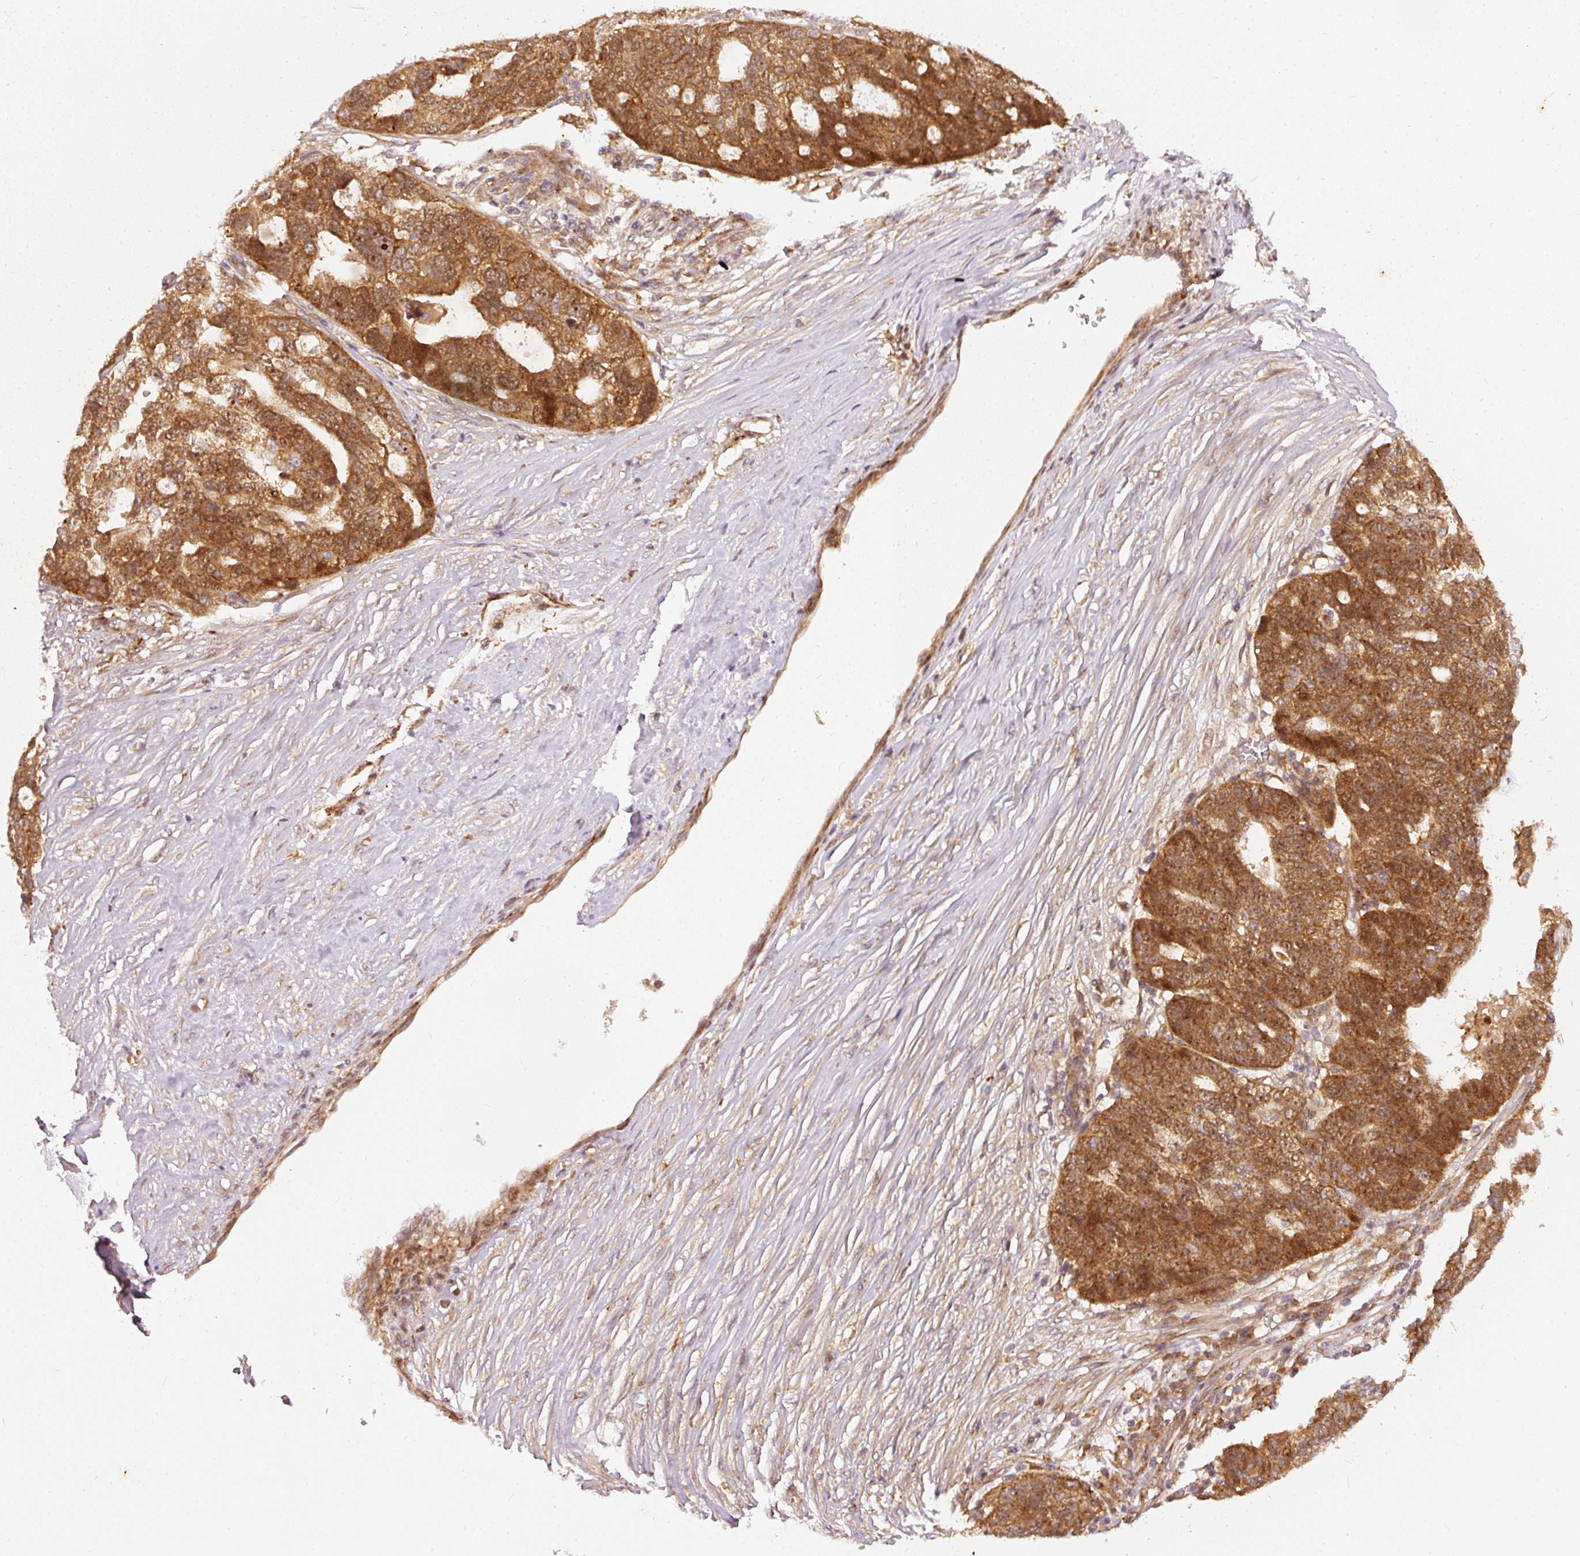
{"staining": {"intensity": "moderate", "quantity": ">75%", "location": "cytoplasmic/membranous"}, "tissue": "ovarian cancer", "cell_type": "Tumor cells", "image_type": "cancer", "snomed": [{"axis": "morphology", "description": "Cystadenocarcinoma, serous, NOS"}, {"axis": "topography", "description": "Ovary"}], "caption": "There is medium levels of moderate cytoplasmic/membranous staining in tumor cells of ovarian cancer (serous cystadenocarcinoma), as demonstrated by immunohistochemical staining (brown color).", "gene": "ZNF580", "patient": {"sex": "female", "age": 59}}